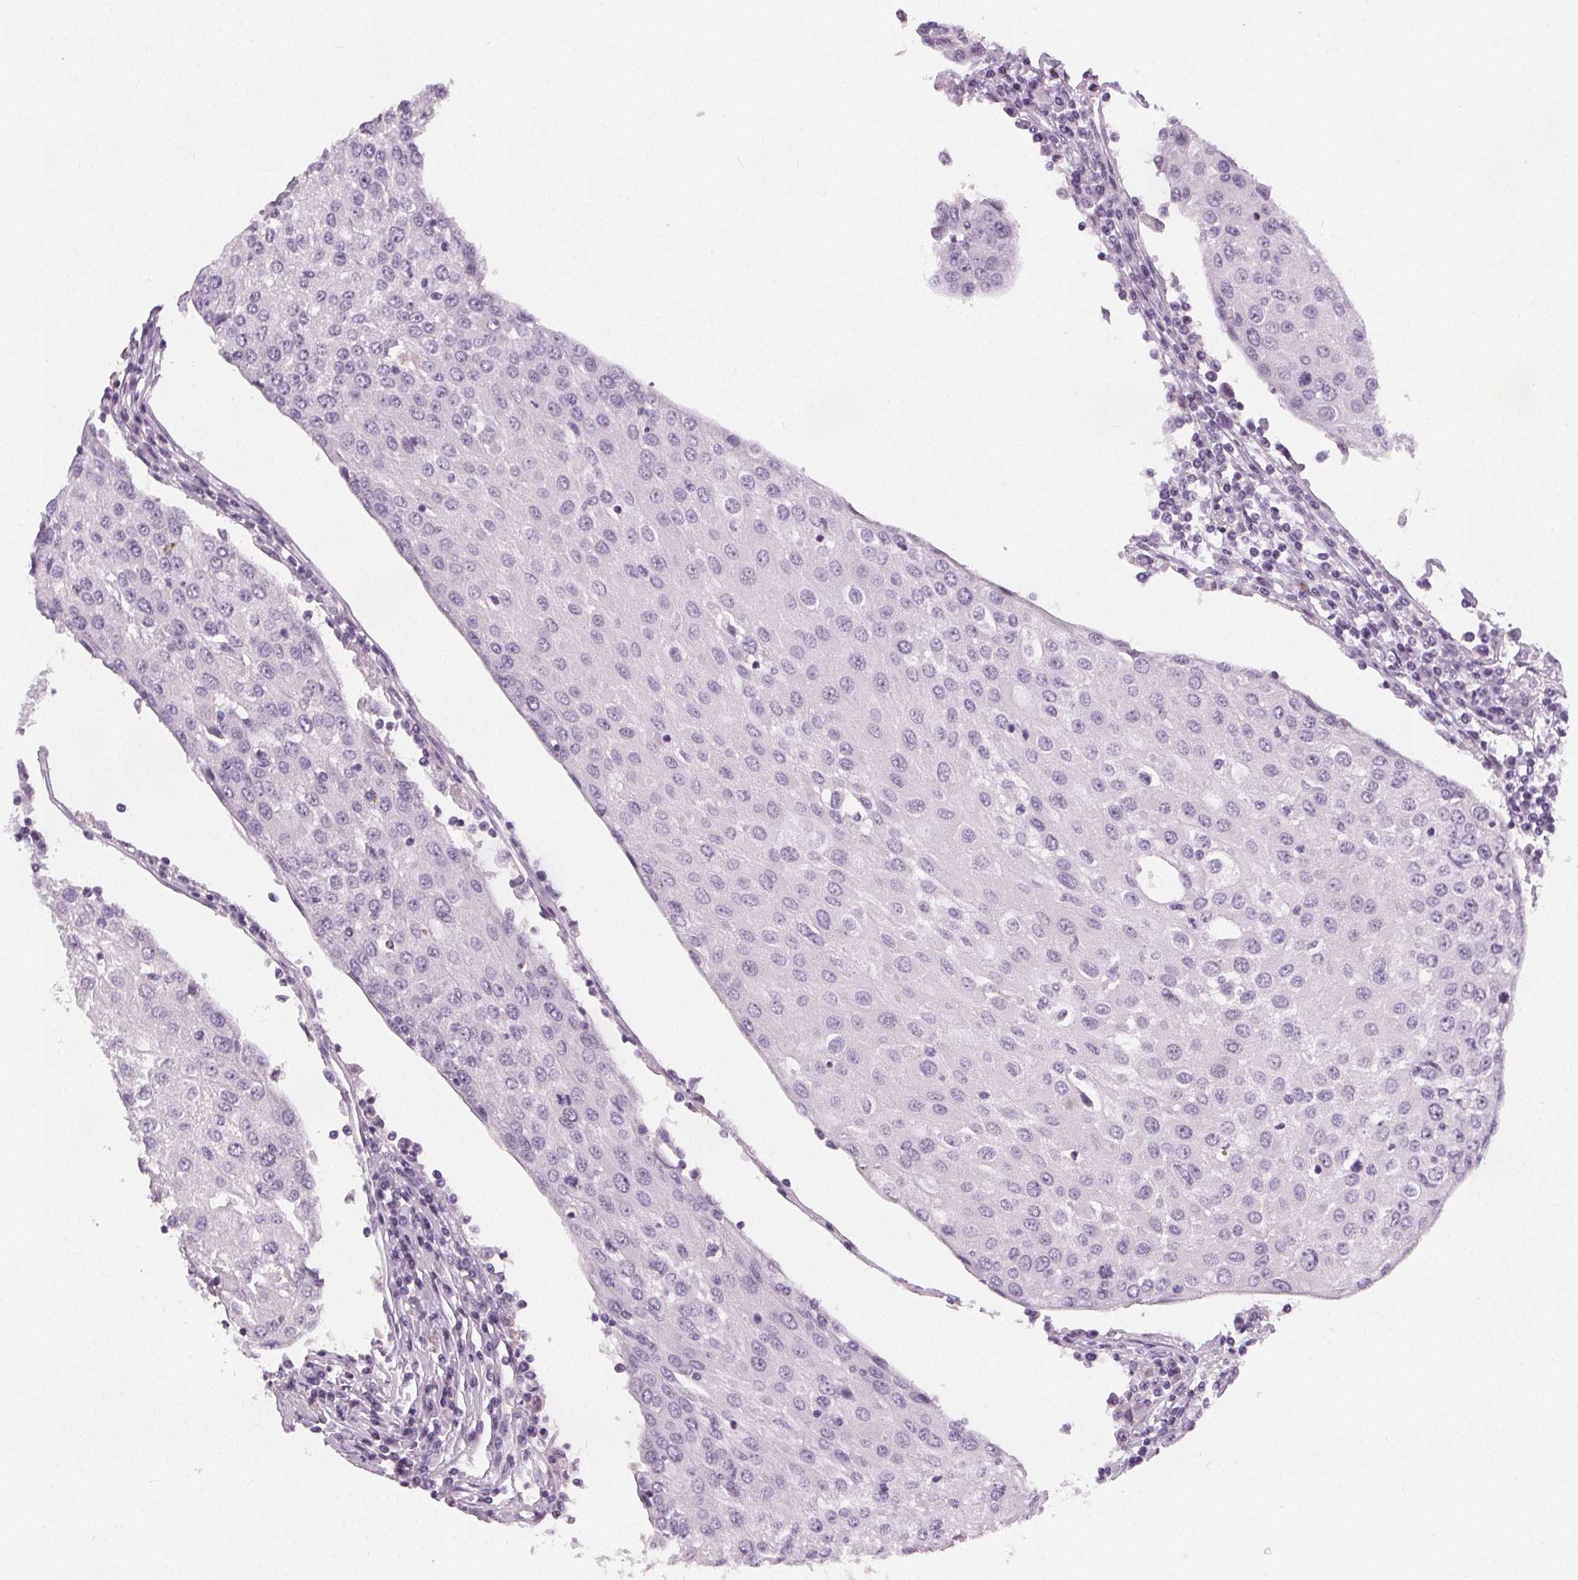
{"staining": {"intensity": "negative", "quantity": "none", "location": "none"}, "tissue": "urothelial cancer", "cell_type": "Tumor cells", "image_type": "cancer", "snomed": [{"axis": "morphology", "description": "Urothelial carcinoma, High grade"}, {"axis": "topography", "description": "Urinary bladder"}], "caption": "This micrograph is of high-grade urothelial carcinoma stained with immunohistochemistry to label a protein in brown with the nuclei are counter-stained blue. There is no staining in tumor cells. Brightfield microscopy of IHC stained with DAB (brown) and hematoxylin (blue), captured at high magnification.", "gene": "SLC5A12", "patient": {"sex": "female", "age": 85}}